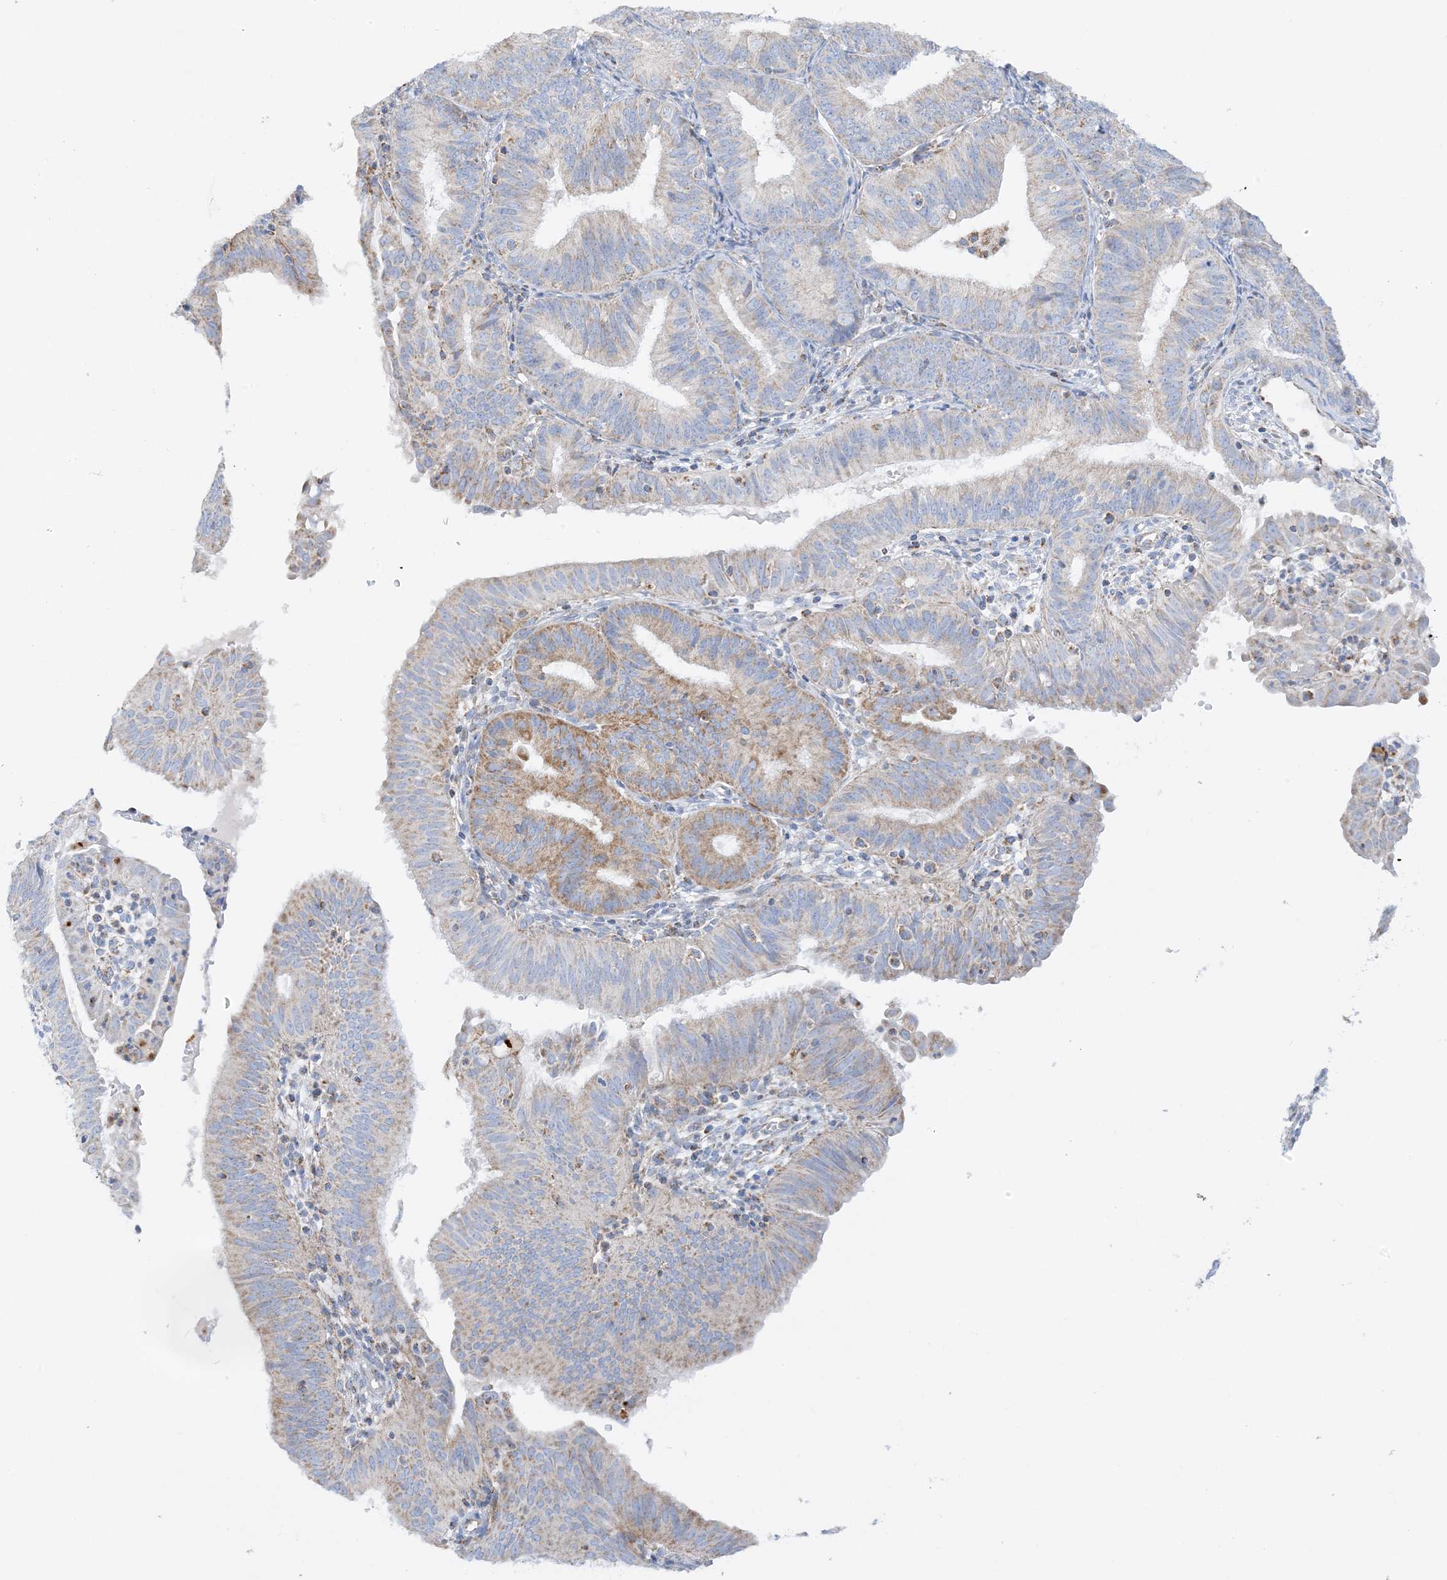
{"staining": {"intensity": "moderate", "quantity": "<25%", "location": "cytoplasmic/membranous"}, "tissue": "endometrial cancer", "cell_type": "Tumor cells", "image_type": "cancer", "snomed": [{"axis": "morphology", "description": "Adenocarcinoma, NOS"}, {"axis": "topography", "description": "Endometrium"}], "caption": "Immunohistochemical staining of endometrial cancer (adenocarcinoma) reveals moderate cytoplasmic/membranous protein staining in approximately <25% of tumor cells. (Brightfield microscopy of DAB IHC at high magnification).", "gene": "CAPN13", "patient": {"sex": "female", "age": 51}}